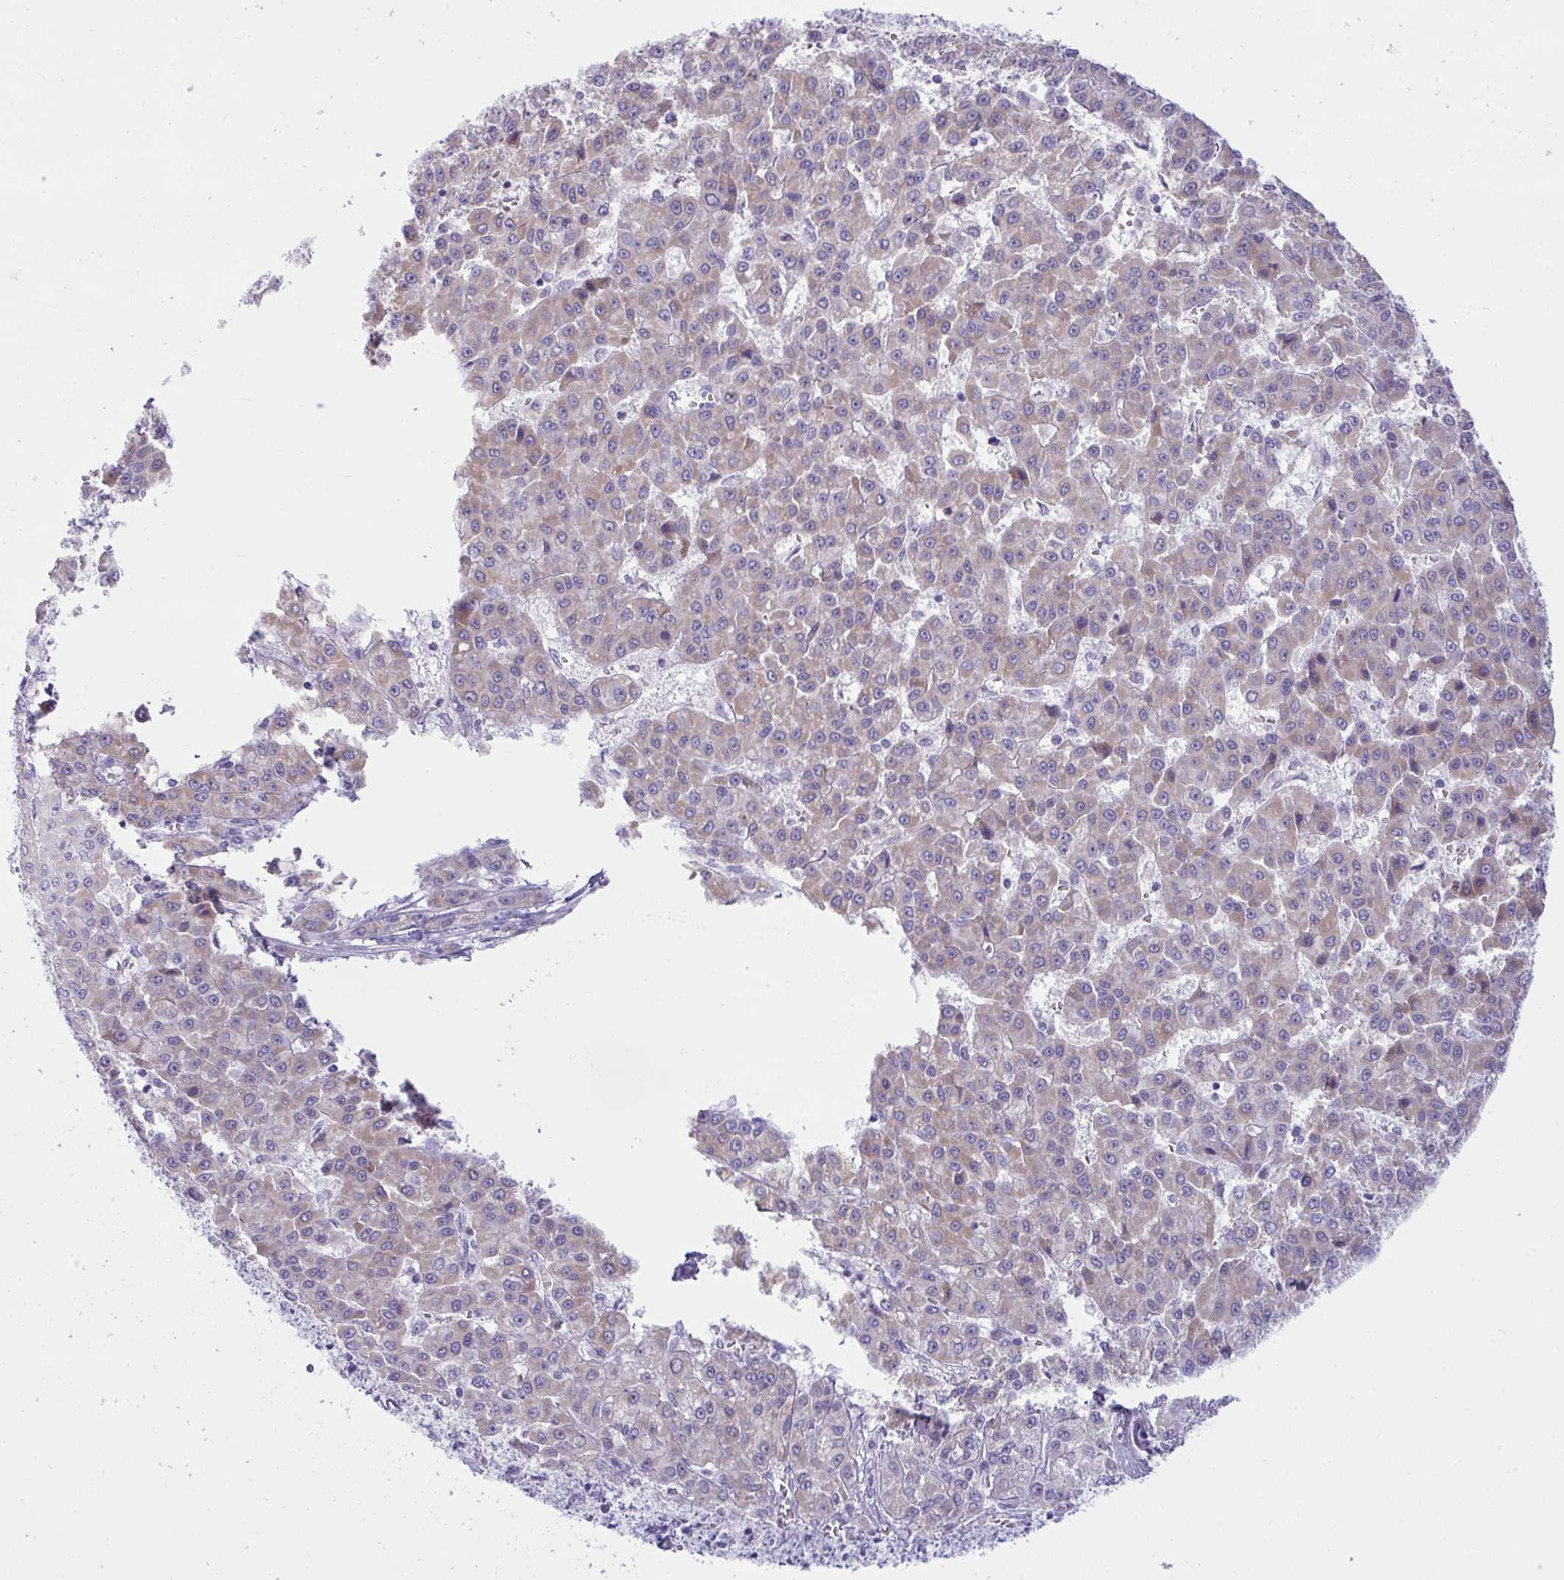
{"staining": {"intensity": "moderate", "quantity": "25%-75%", "location": "cytoplasmic/membranous"}, "tissue": "liver cancer", "cell_type": "Tumor cells", "image_type": "cancer", "snomed": [{"axis": "morphology", "description": "Carcinoma, Hepatocellular, NOS"}, {"axis": "topography", "description": "Liver"}], "caption": "Moderate cytoplasmic/membranous staining for a protein is identified in approximately 25%-75% of tumor cells of hepatocellular carcinoma (liver) using immunohistochemistry (IHC).", "gene": "BBS1", "patient": {"sex": "male", "age": 70}}